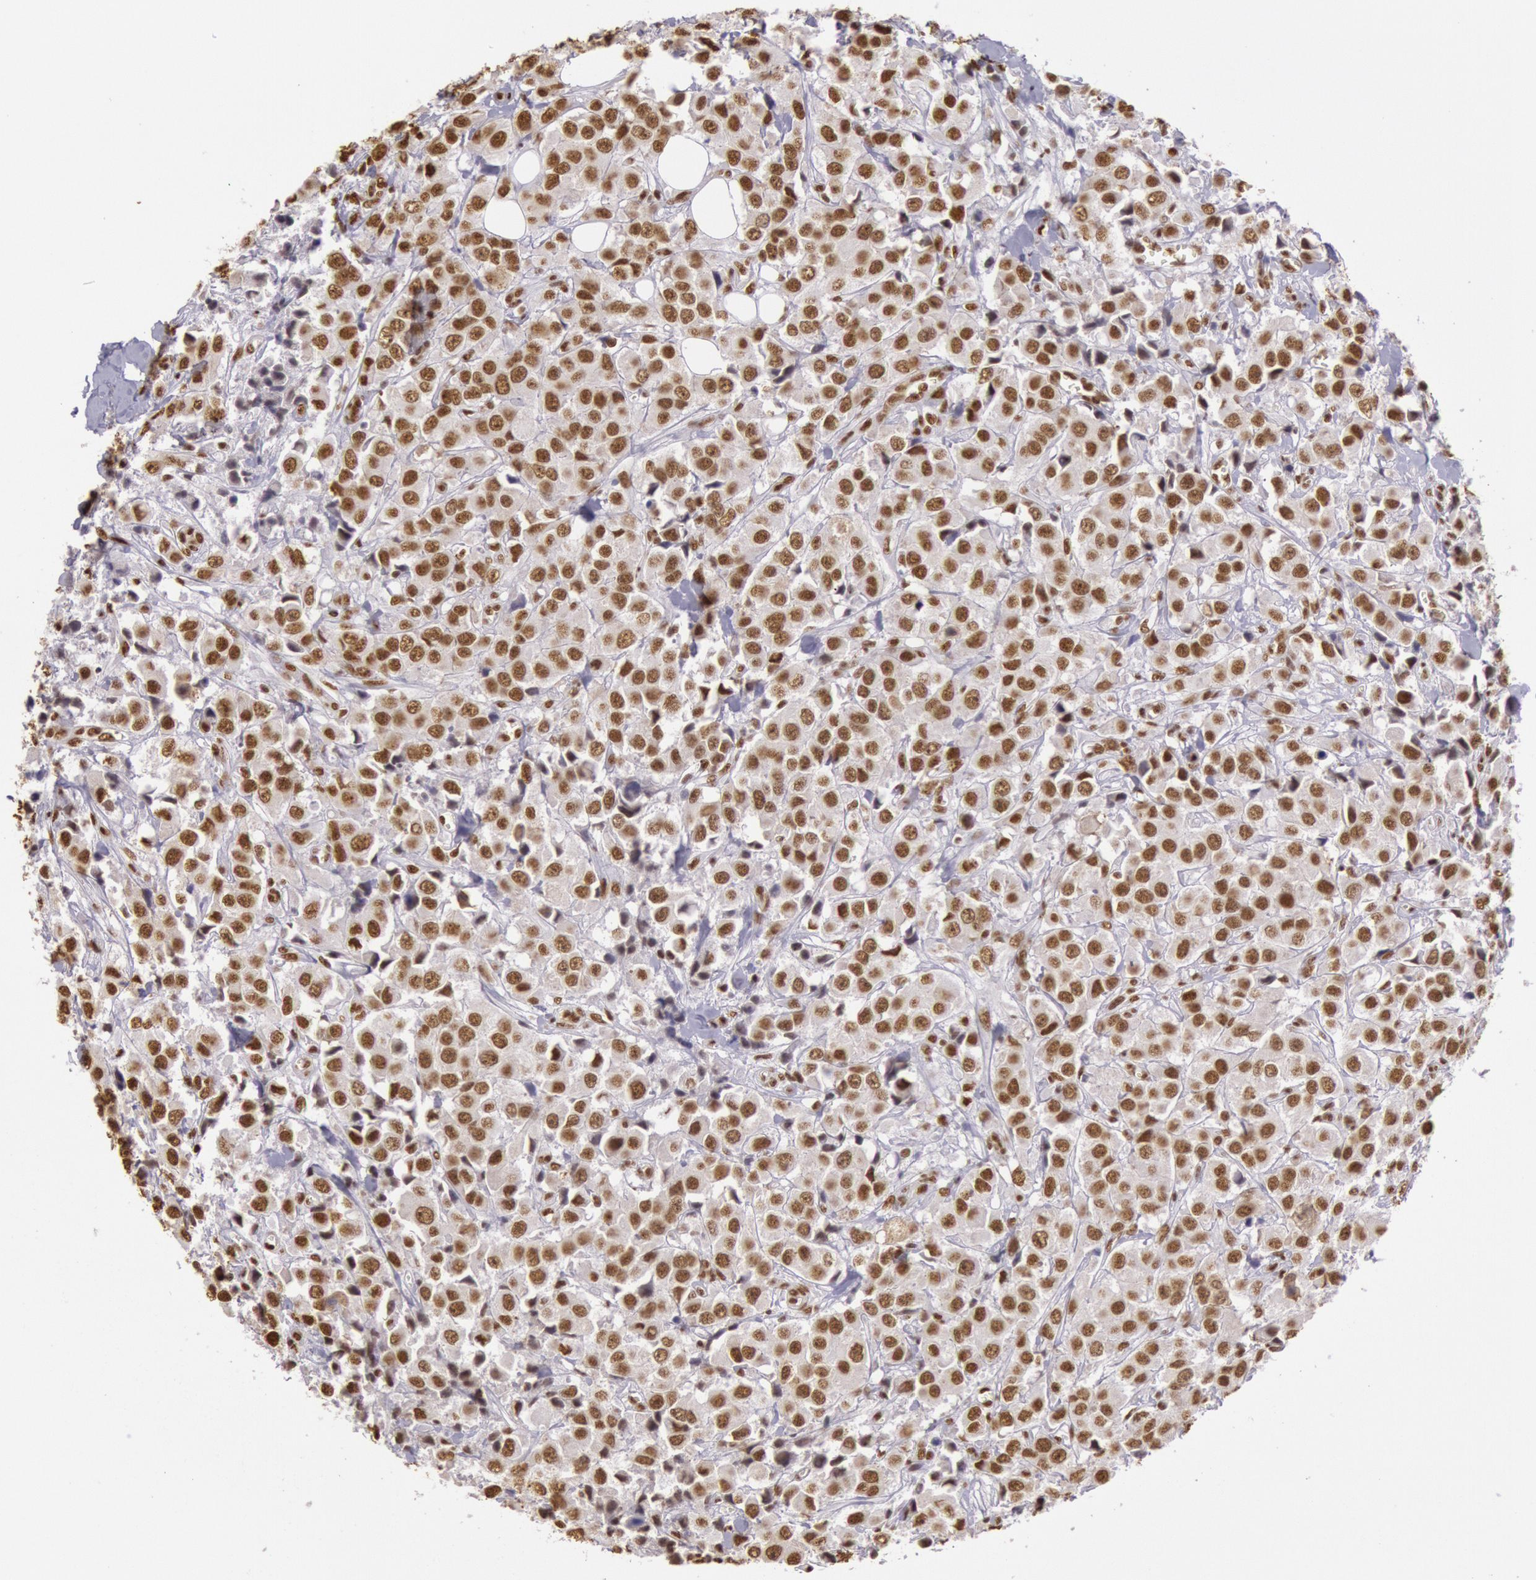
{"staining": {"intensity": "strong", "quantity": ">75%", "location": "nuclear"}, "tissue": "breast cancer", "cell_type": "Tumor cells", "image_type": "cancer", "snomed": [{"axis": "morphology", "description": "Duct carcinoma"}, {"axis": "topography", "description": "Breast"}], "caption": "About >75% of tumor cells in human breast intraductal carcinoma show strong nuclear protein expression as visualized by brown immunohistochemical staining.", "gene": "HNRNPH2", "patient": {"sex": "female", "age": 58}}